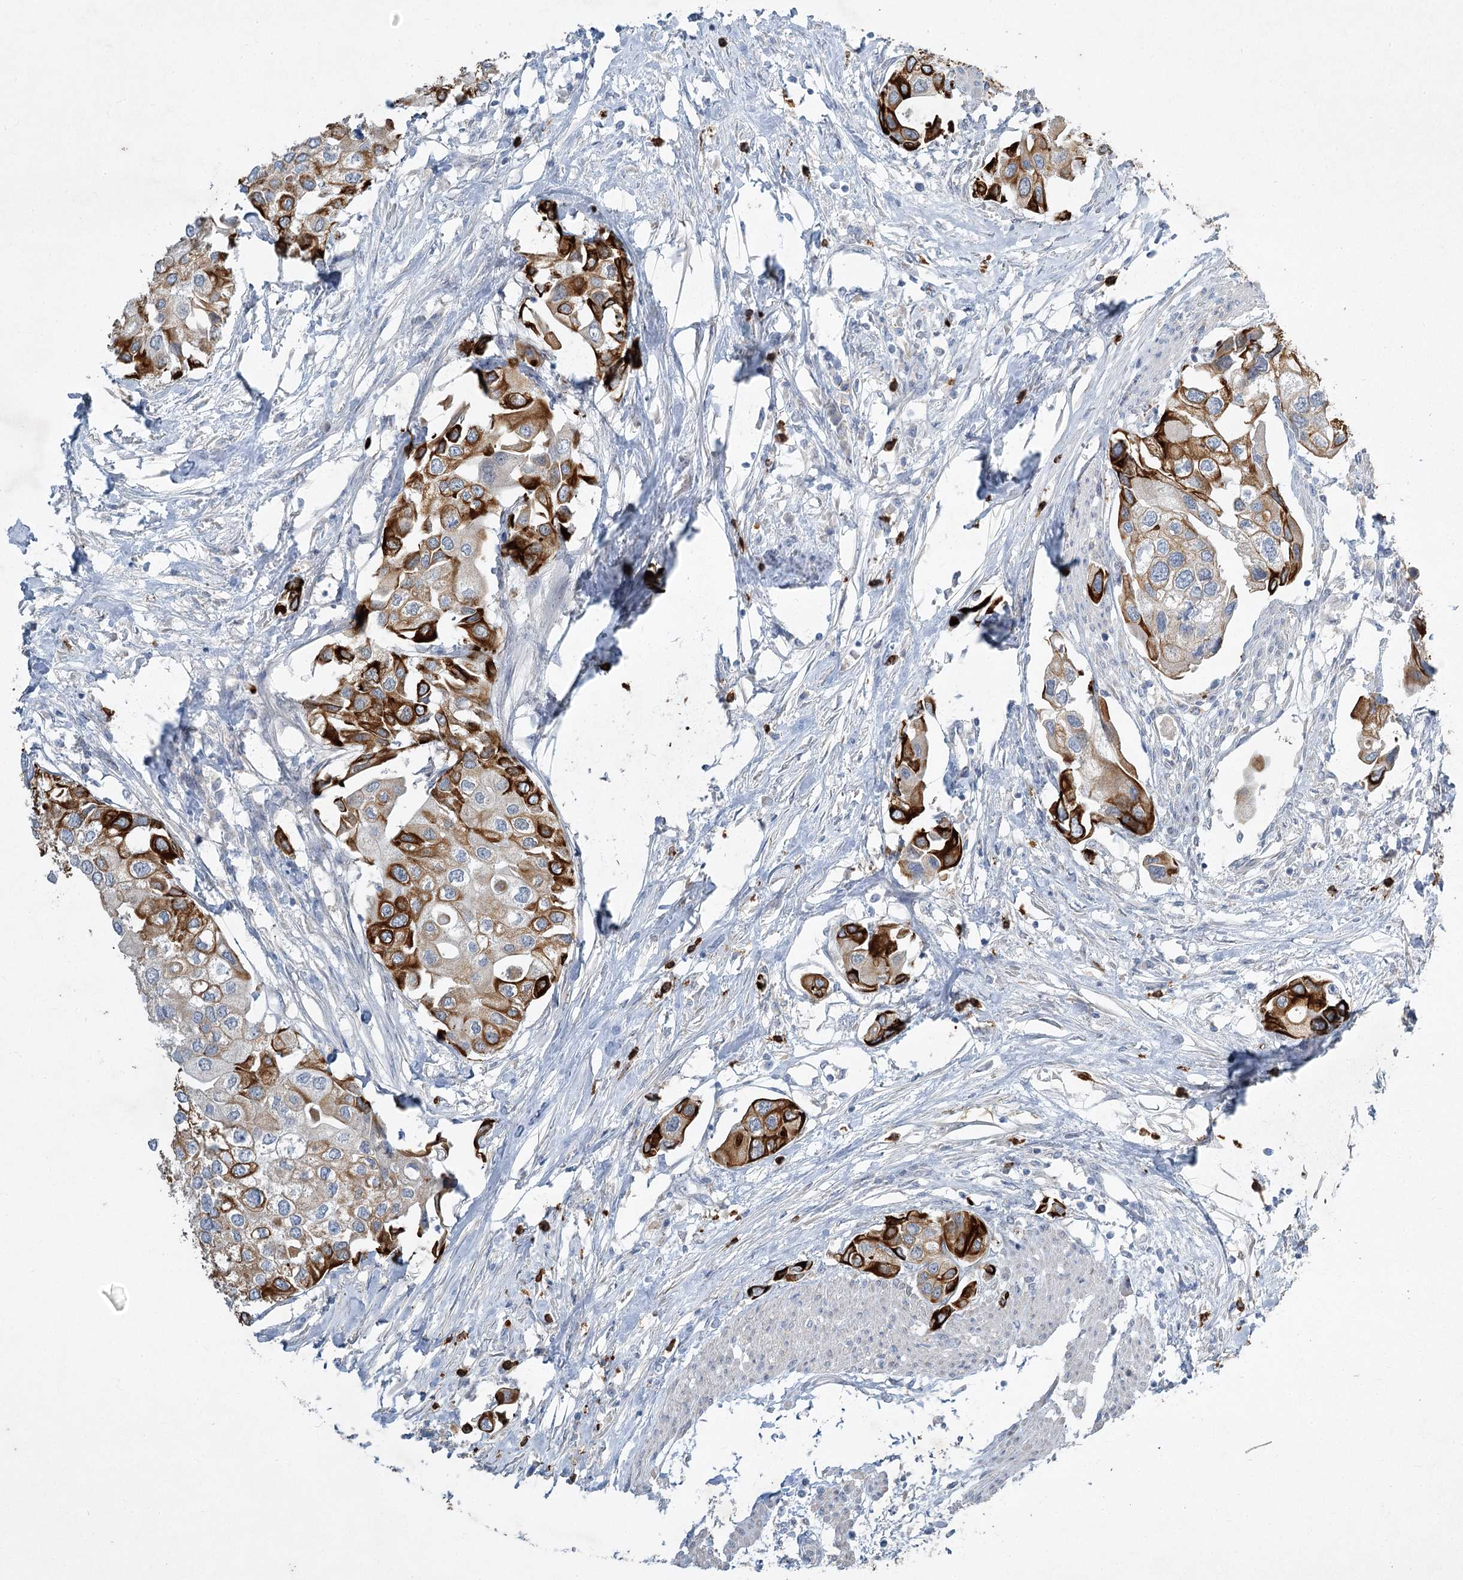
{"staining": {"intensity": "strong", "quantity": "25%-75%", "location": "cytoplasmic/membranous"}, "tissue": "urothelial cancer", "cell_type": "Tumor cells", "image_type": "cancer", "snomed": [{"axis": "morphology", "description": "Urothelial carcinoma, High grade"}, {"axis": "topography", "description": "Urinary bladder"}], "caption": "The histopathology image reveals staining of urothelial cancer, revealing strong cytoplasmic/membranous protein expression (brown color) within tumor cells.", "gene": "ABITRAM", "patient": {"sex": "male", "age": 64}}